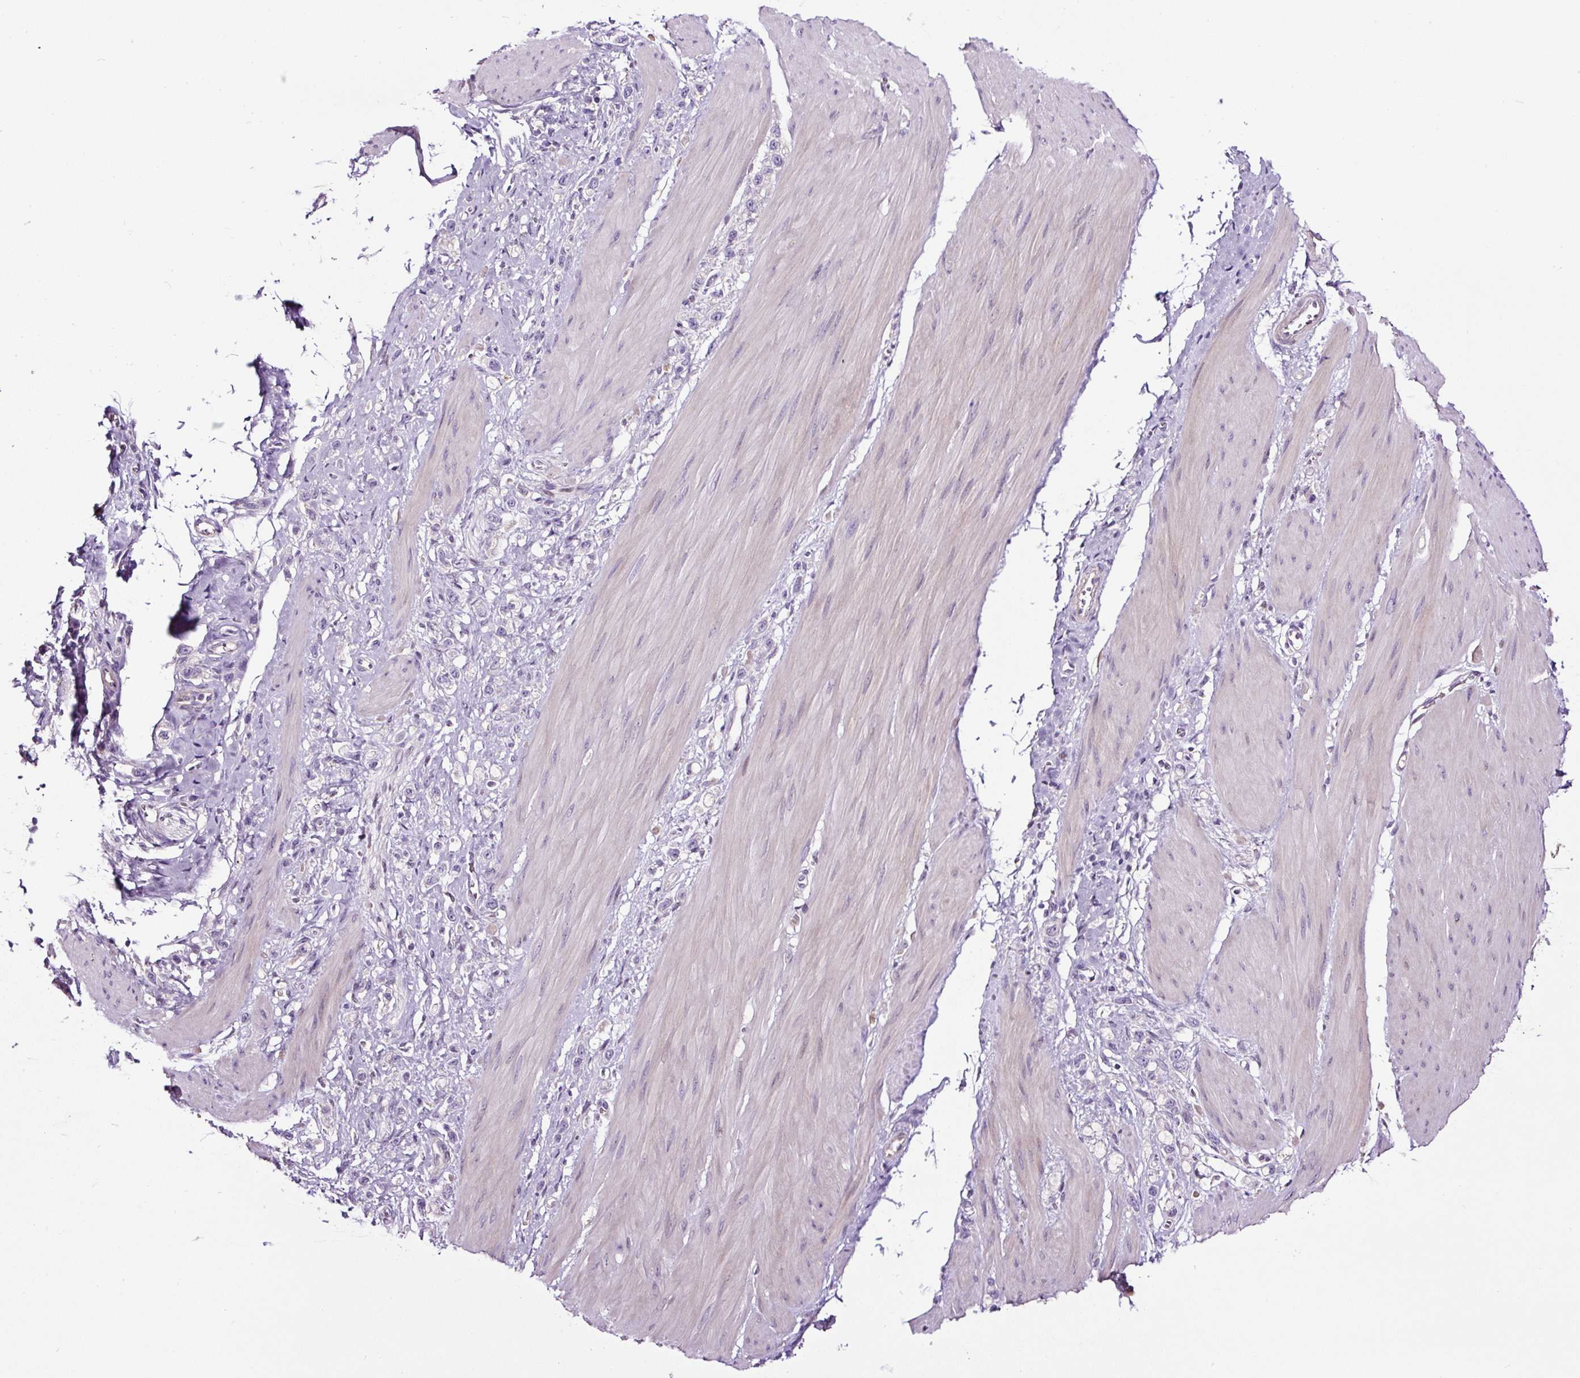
{"staining": {"intensity": "negative", "quantity": "none", "location": "none"}, "tissue": "stomach cancer", "cell_type": "Tumor cells", "image_type": "cancer", "snomed": [{"axis": "morphology", "description": "Adenocarcinoma, NOS"}, {"axis": "topography", "description": "Stomach"}], "caption": "IHC of human stomach adenocarcinoma displays no expression in tumor cells.", "gene": "LRRC24", "patient": {"sex": "female", "age": 65}}